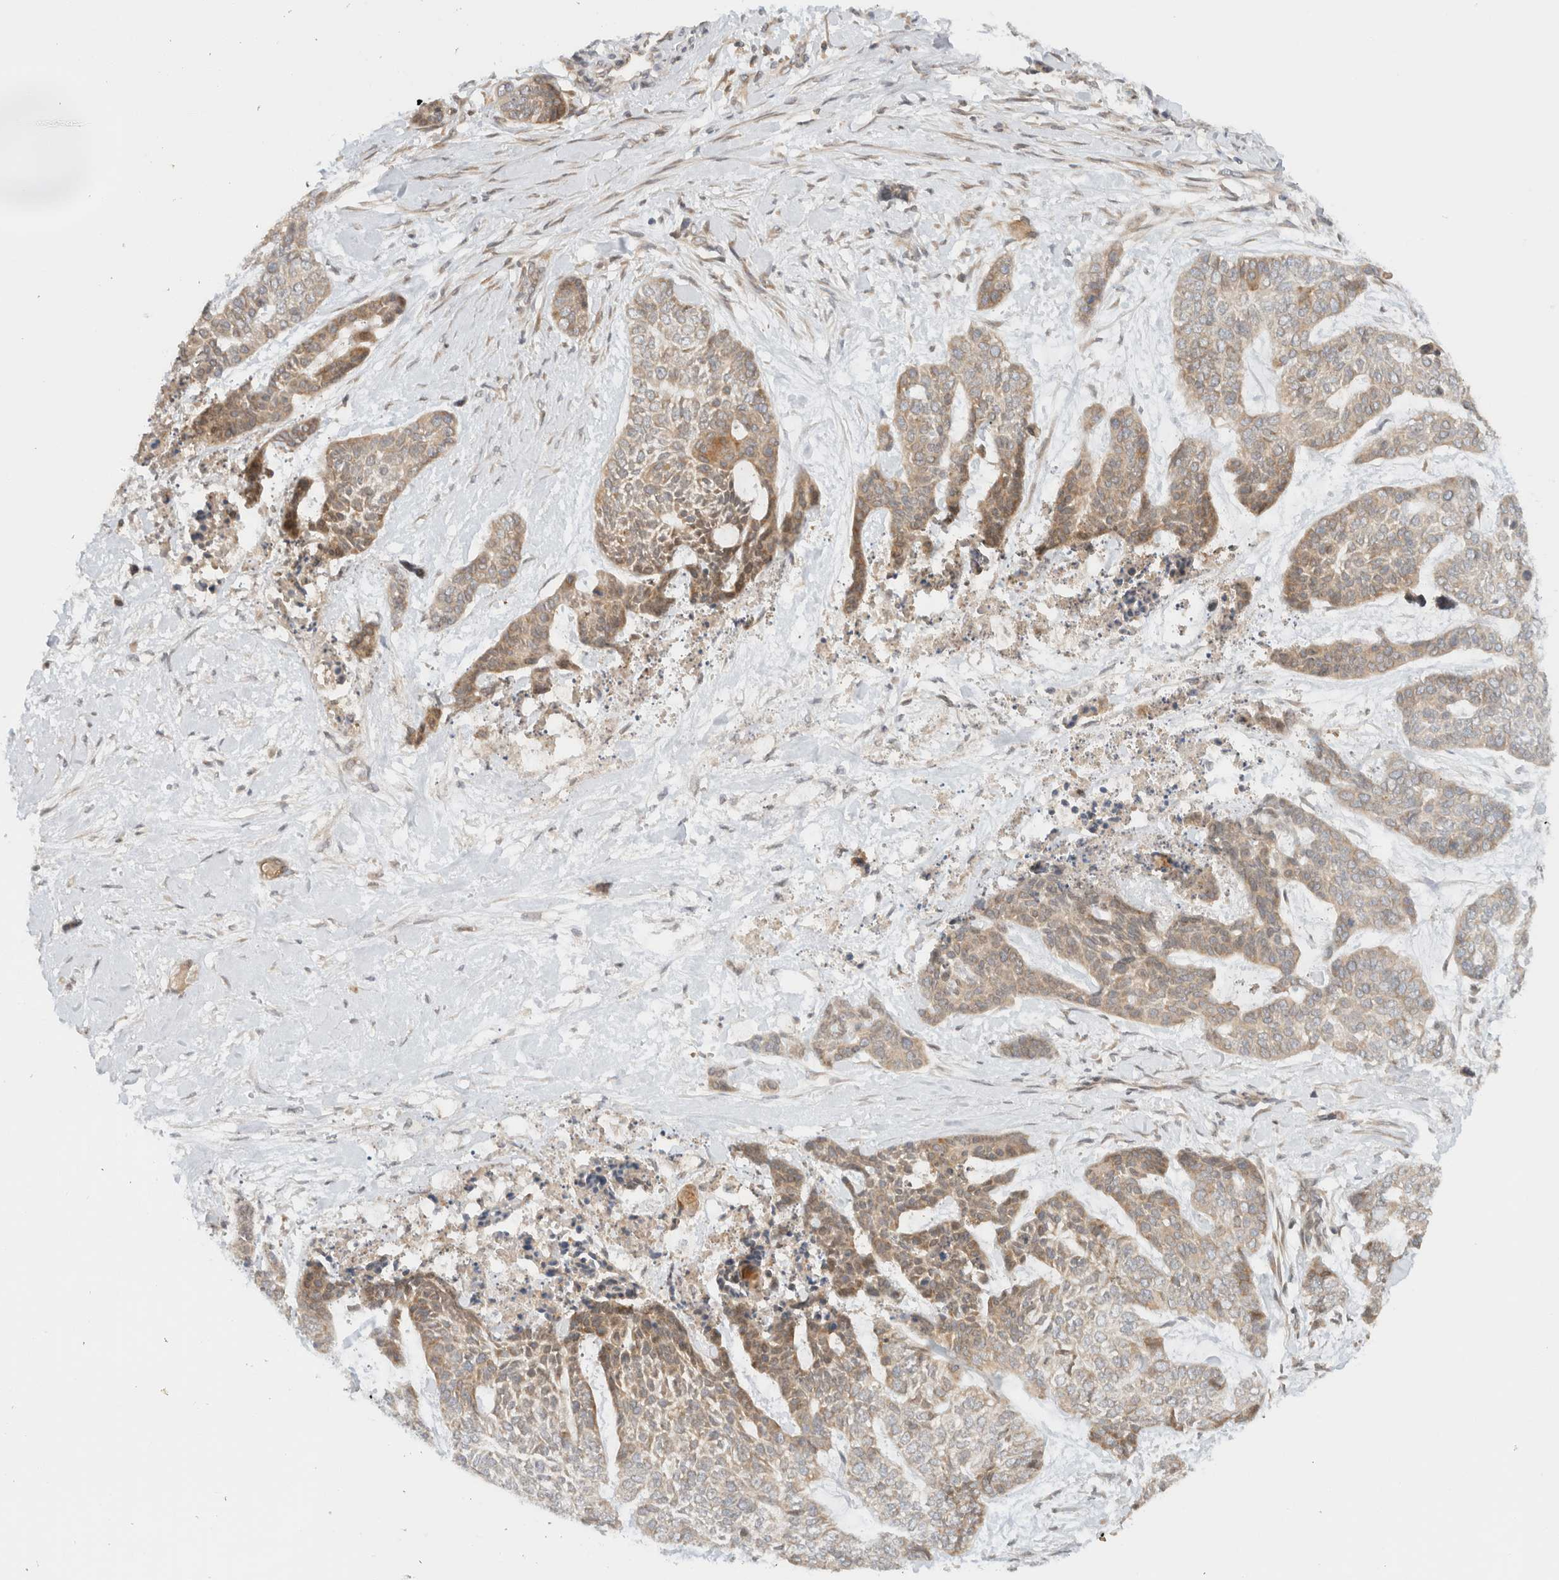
{"staining": {"intensity": "weak", "quantity": "25%-75%", "location": "cytoplasmic/membranous"}, "tissue": "skin cancer", "cell_type": "Tumor cells", "image_type": "cancer", "snomed": [{"axis": "morphology", "description": "Basal cell carcinoma"}, {"axis": "topography", "description": "Skin"}], "caption": "Brown immunohistochemical staining in basal cell carcinoma (skin) reveals weak cytoplasmic/membranous expression in about 25%-75% of tumor cells.", "gene": "ARFGEF2", "patient": {"sex": "female", "age": 64}}